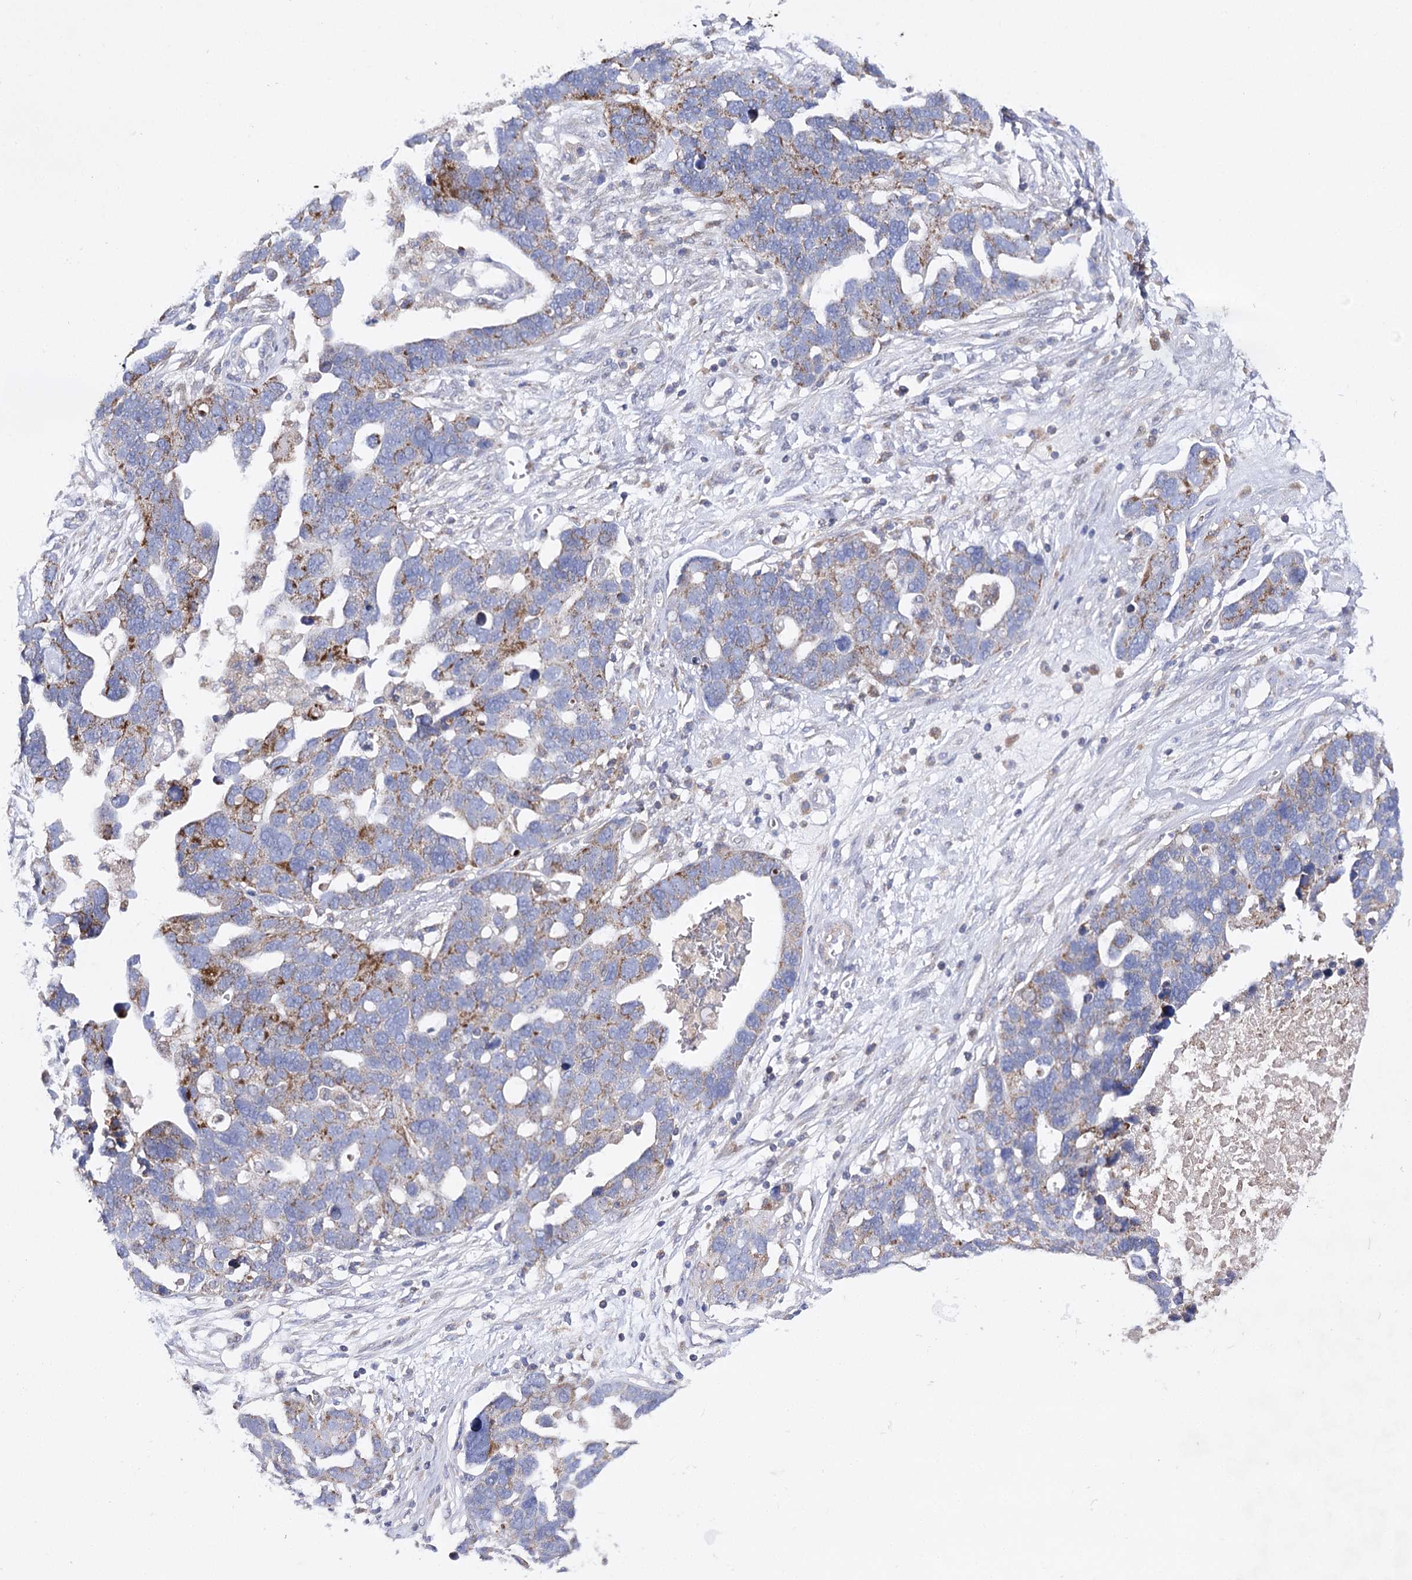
{"staining": {"intensity": "moderate", "quantity": "25%-75%", "location": "cytoplasmic/membranous"}, "tissue": "ovarian cancer", "cell_type": "Tumor cells", "image_type": "cancer", "snomed": [{"axis": "morphology", "description": "Cystadenocarcinoma, serous, NOS"}, {"axis": "topography", "description": "Ovary"}], "caption": "Protein staining of serous cystadenocarcinoma (ovarian) tissue displays moderate cytoplasmic/membranous staining in about 25%-75% of tumor cells.", "gene": "COX15", "patient": {"sex": "female", "age": 54}}